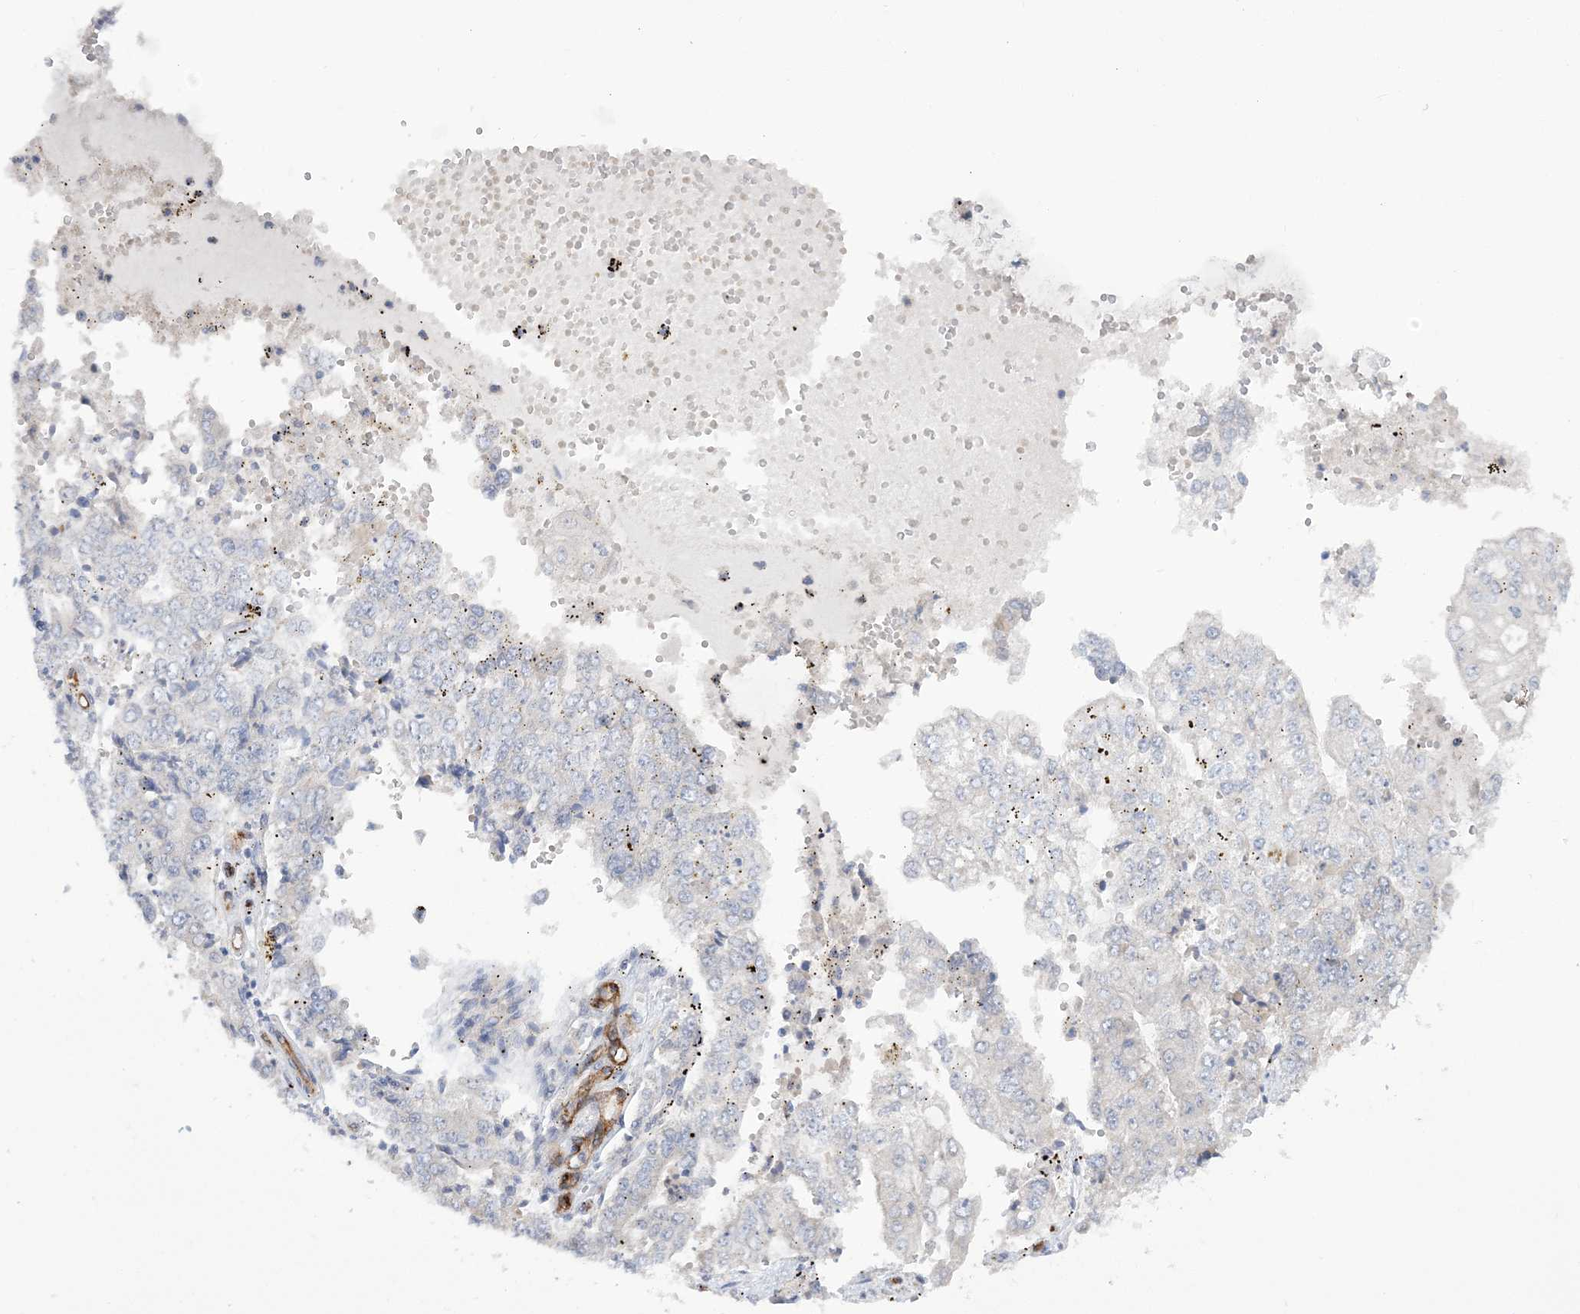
{"staining": {"intensity": "negative", "quantity": "none", "location": "none"}, "tissue": "stomach cancer", "cell_type": "Tumor cells", "image_type": "cancer", "snomed": [{"axis": "morphology", "description": "Adenocarcinoma, NOS"}, {"axis": "topography", "description": "Stomach"}], "caption": "Histopathology image shows no significant protein staining in tumor cells of stomach cancer.", "gene": "FARSB", "patient": {"sex": "male", "age": 76}}